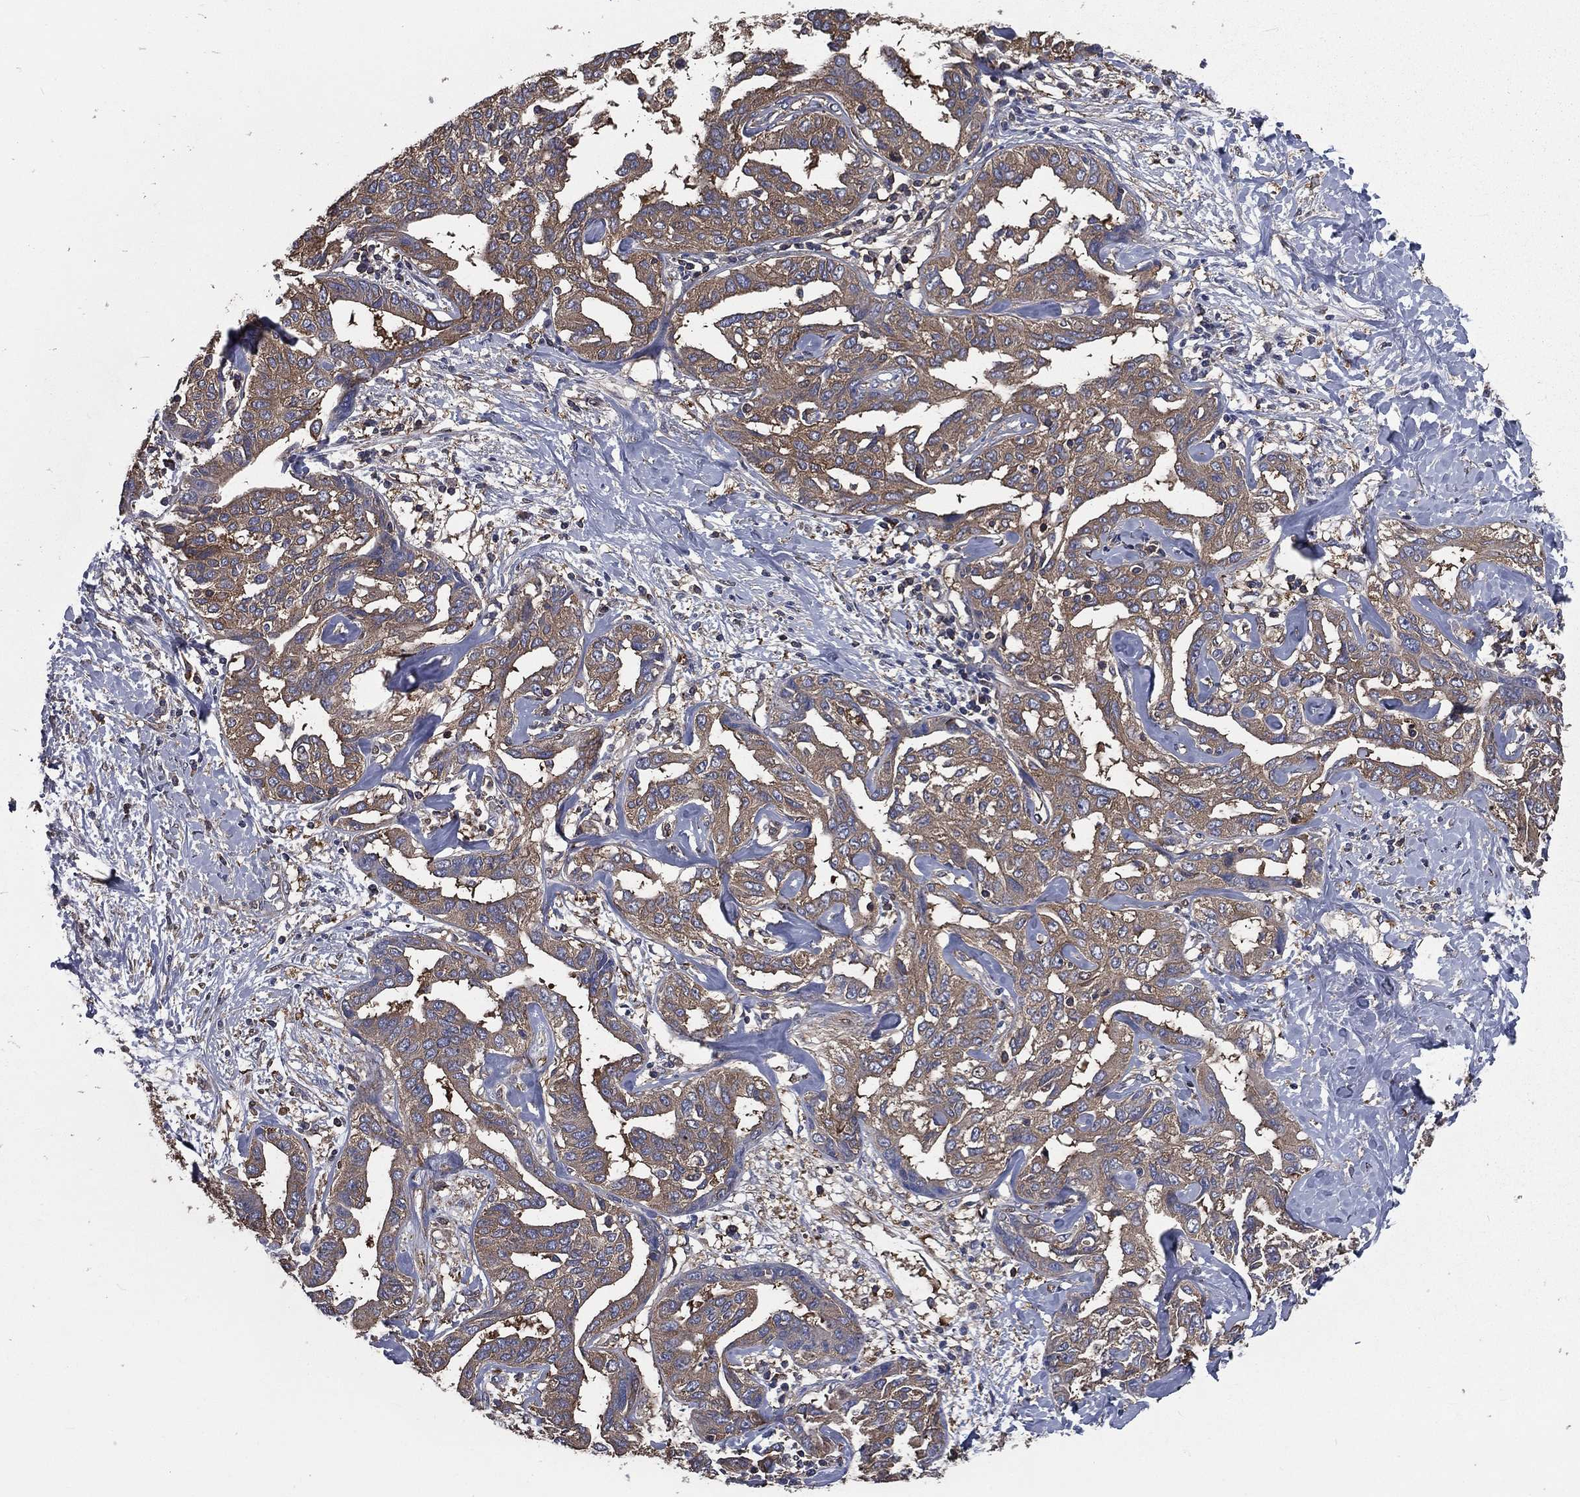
{"staining": {"intensity": "weak", "quantity": ">75%", "location": "cytoplasmic/membranous"}, "tissue": "liver cancer", "cell_type": "Tumor cells", "image_type": "cancer", "snomed": [{"axis": "morphology", "description": "Cholangiocarcinoma"}, {"axis": "topography", "description": "Liver"}], "caption": "Cholangiocarcinoma (liver) was stained to show a protein in brown. There is low levels of weak cytoplasmic/membranous expression in approximately >75% of tumor cells.", "gene": "SARS1", "patient": {"sex": "male", "age": 59}}